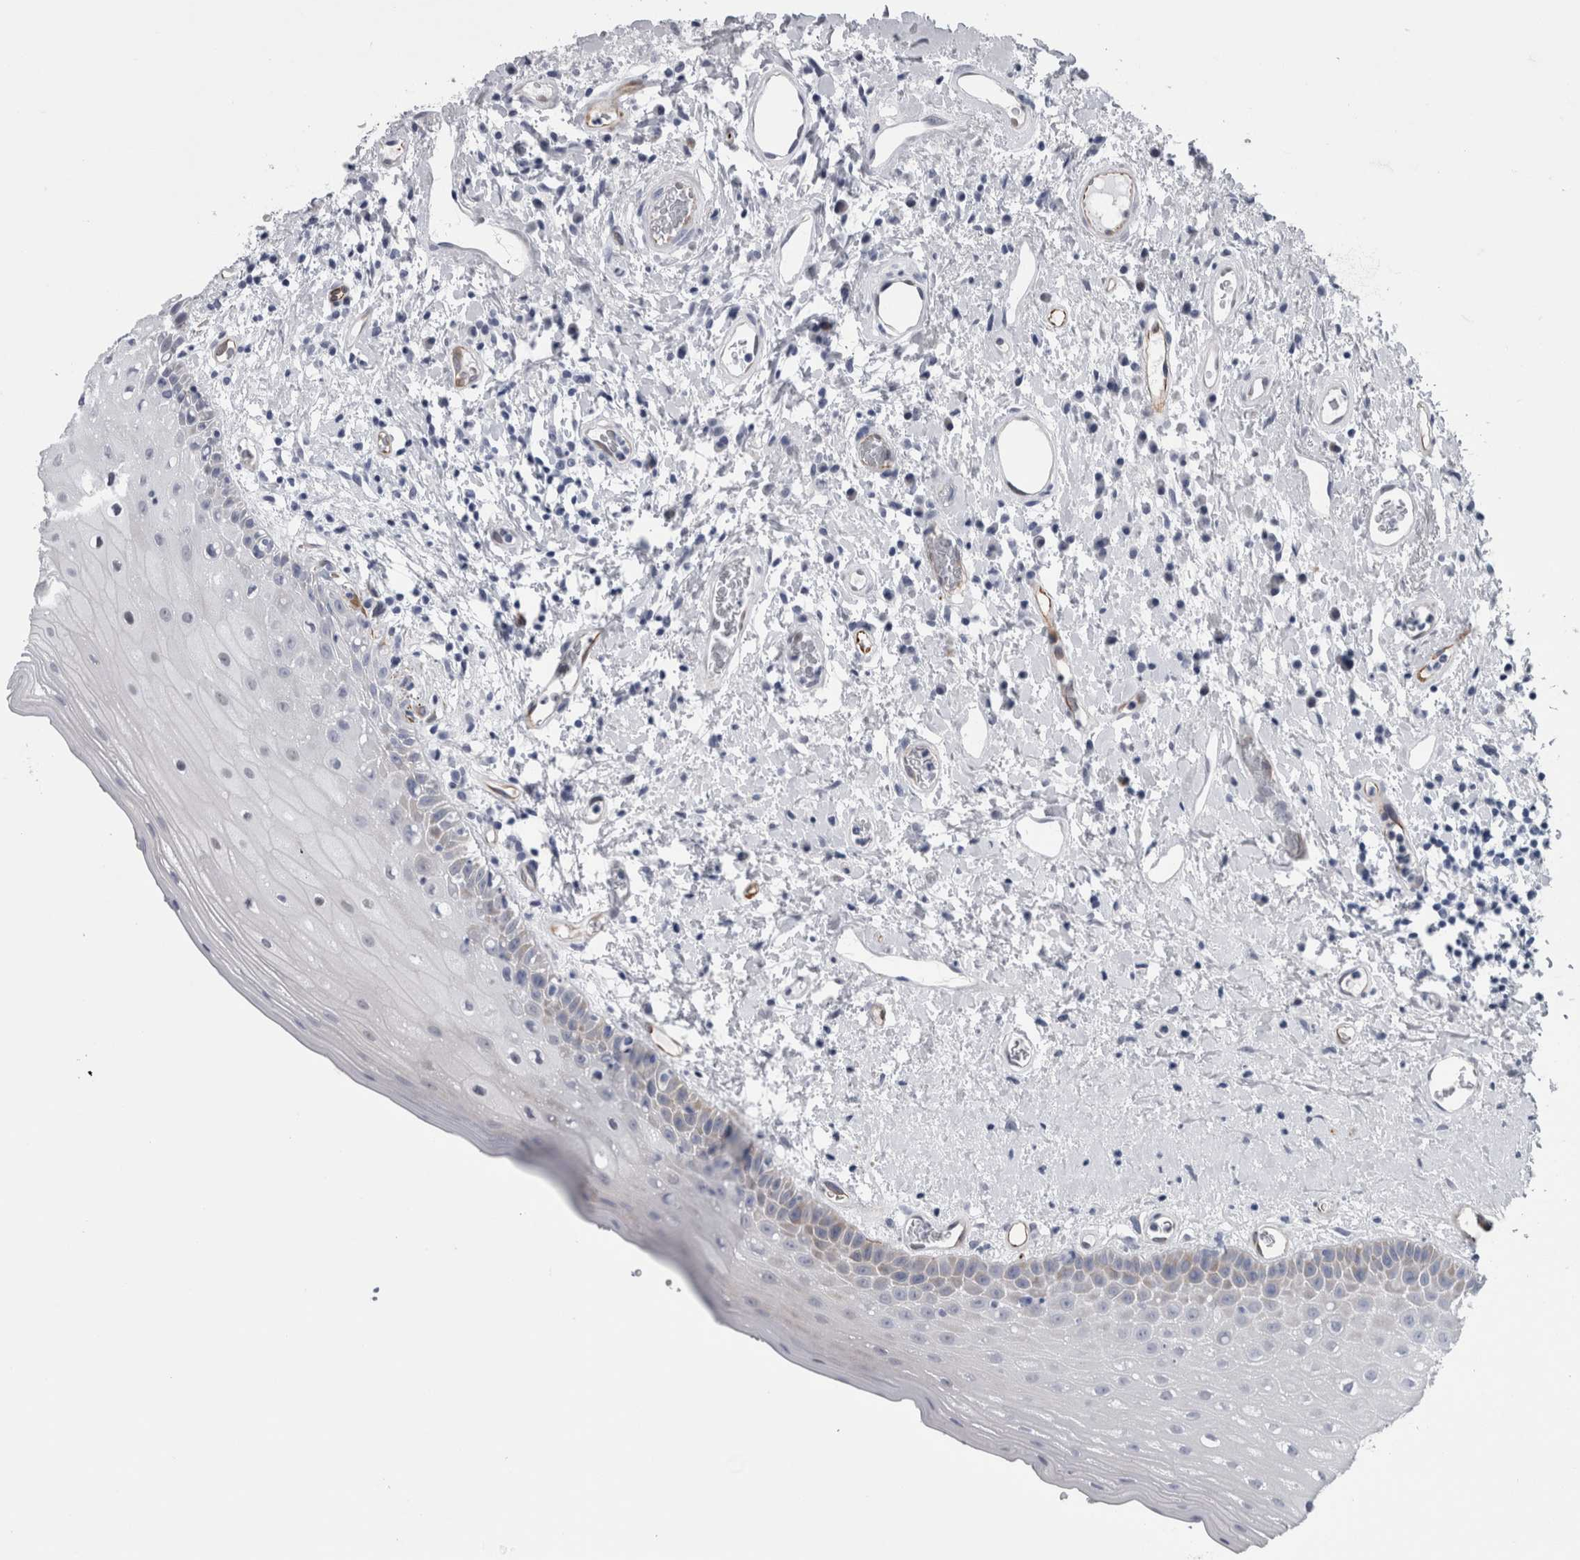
{"staining": {"intensity": "negative", "quantity": "none", "location": "none"}, "tissue": "oral mucosa", "cell_type": "Squamous epithelial cells", "image_type": "normal", "snomed": [{"axis": "morphology", "description": "Normal tissue, NOS"}, {"axis": "topography", "description": "Oral tissue"}], "caption": "DAB (3,3'-diaminobenzidine) immunohistochemical staining of unremarkable human oral mucosa shows no significant staining in squamous epithelial cells. The staining is performed using DAB (3,3'-diaminobenzidine) brown chromogen with nuclei counter-stained in using hematoxylin.", "gene": "VWDE", "patient": {"sex": "female", "age": 76}}